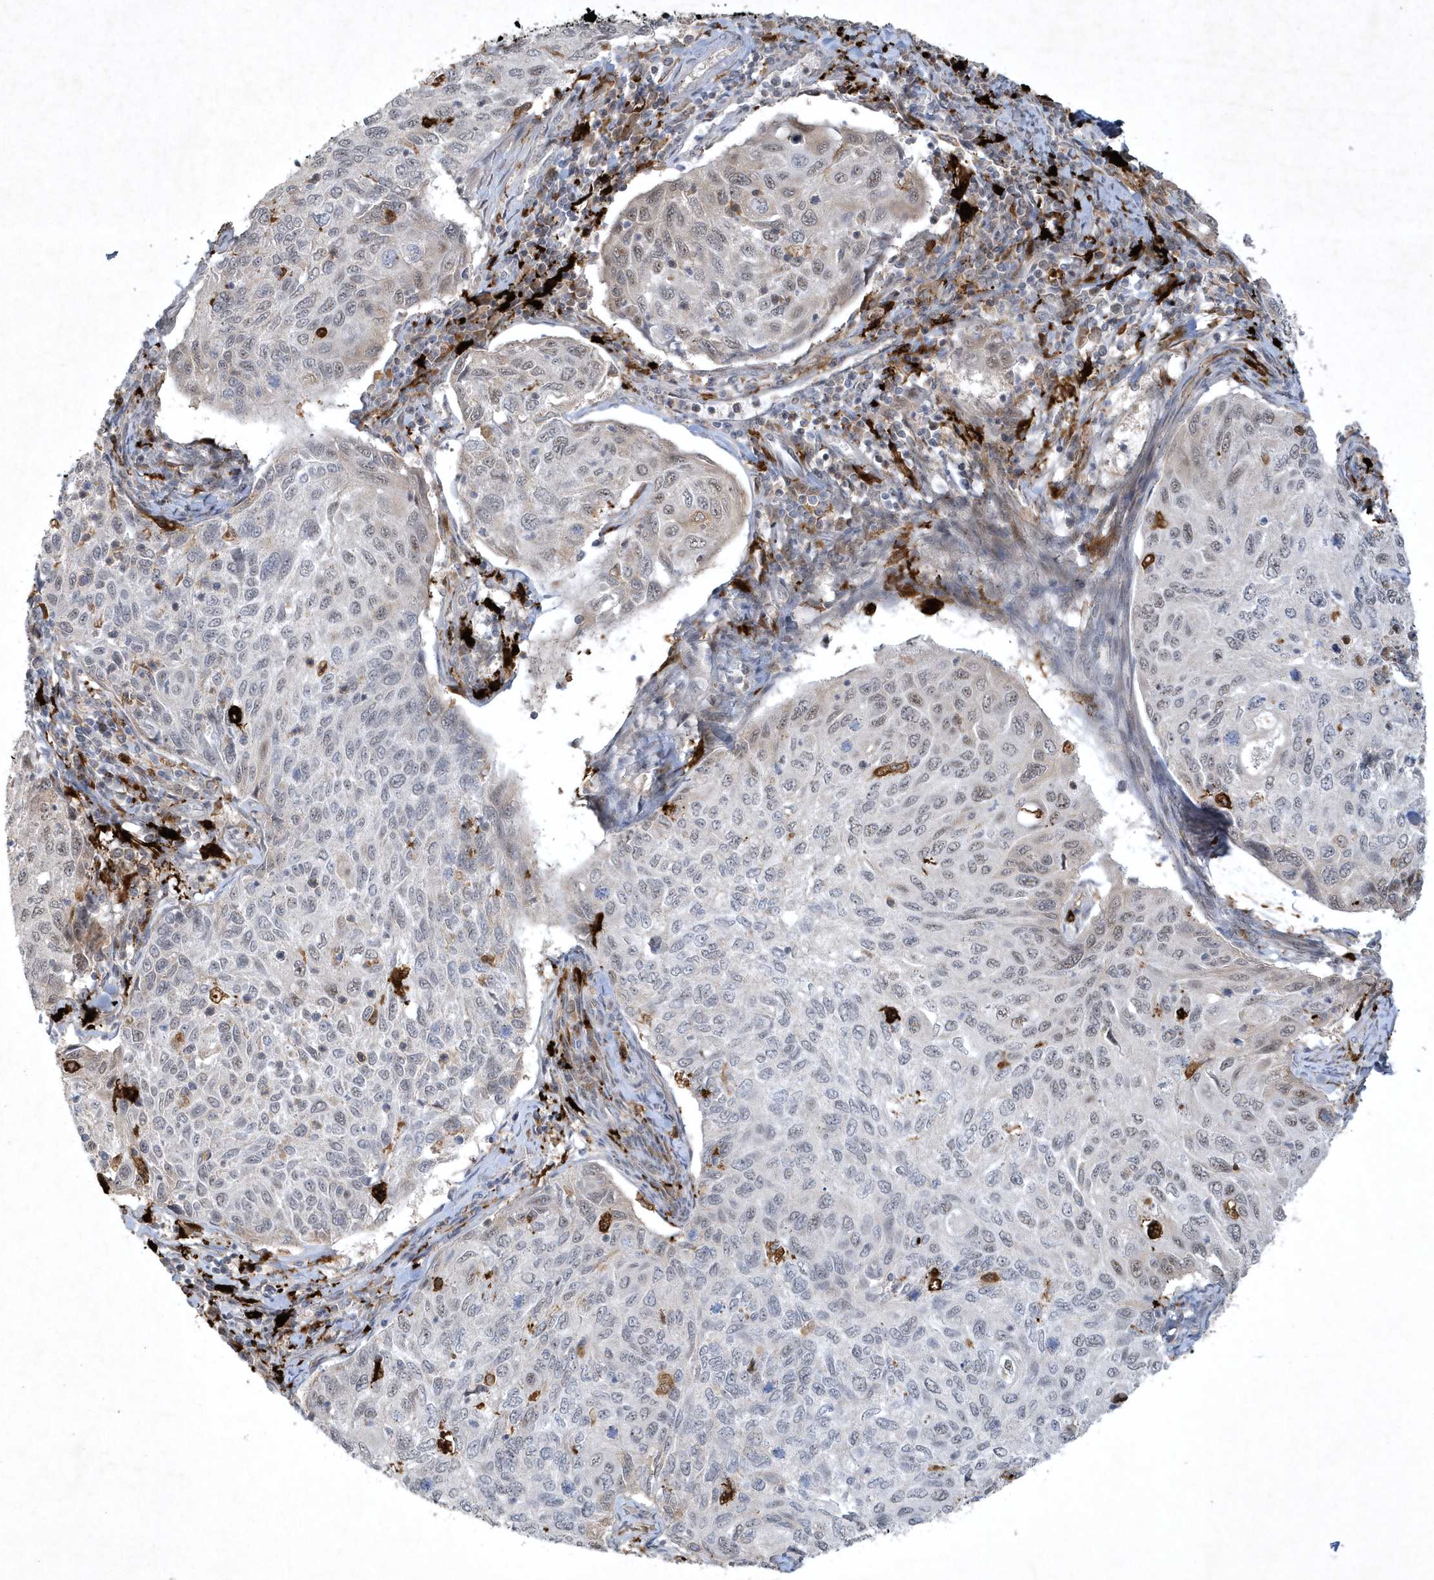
{"staining": {"intensity": "weak", "quantity": "<25%", "location": "nuclear"}, "tissue": "cervical cancer", "cell_type": "Tumor cells", "image_type": "cancer", "snomed": [{"axis": "morphology", "description": "Squamous cell carcinoma, NOS"}, {"axis": "topography", "description": "Cervix"}], "caption": "Immunohistochemical staining of human cervical cancer exhibits no significant staining in tumor cells.", "gene": "THG1L", "patient": {"sex": "female", "age": 70}}